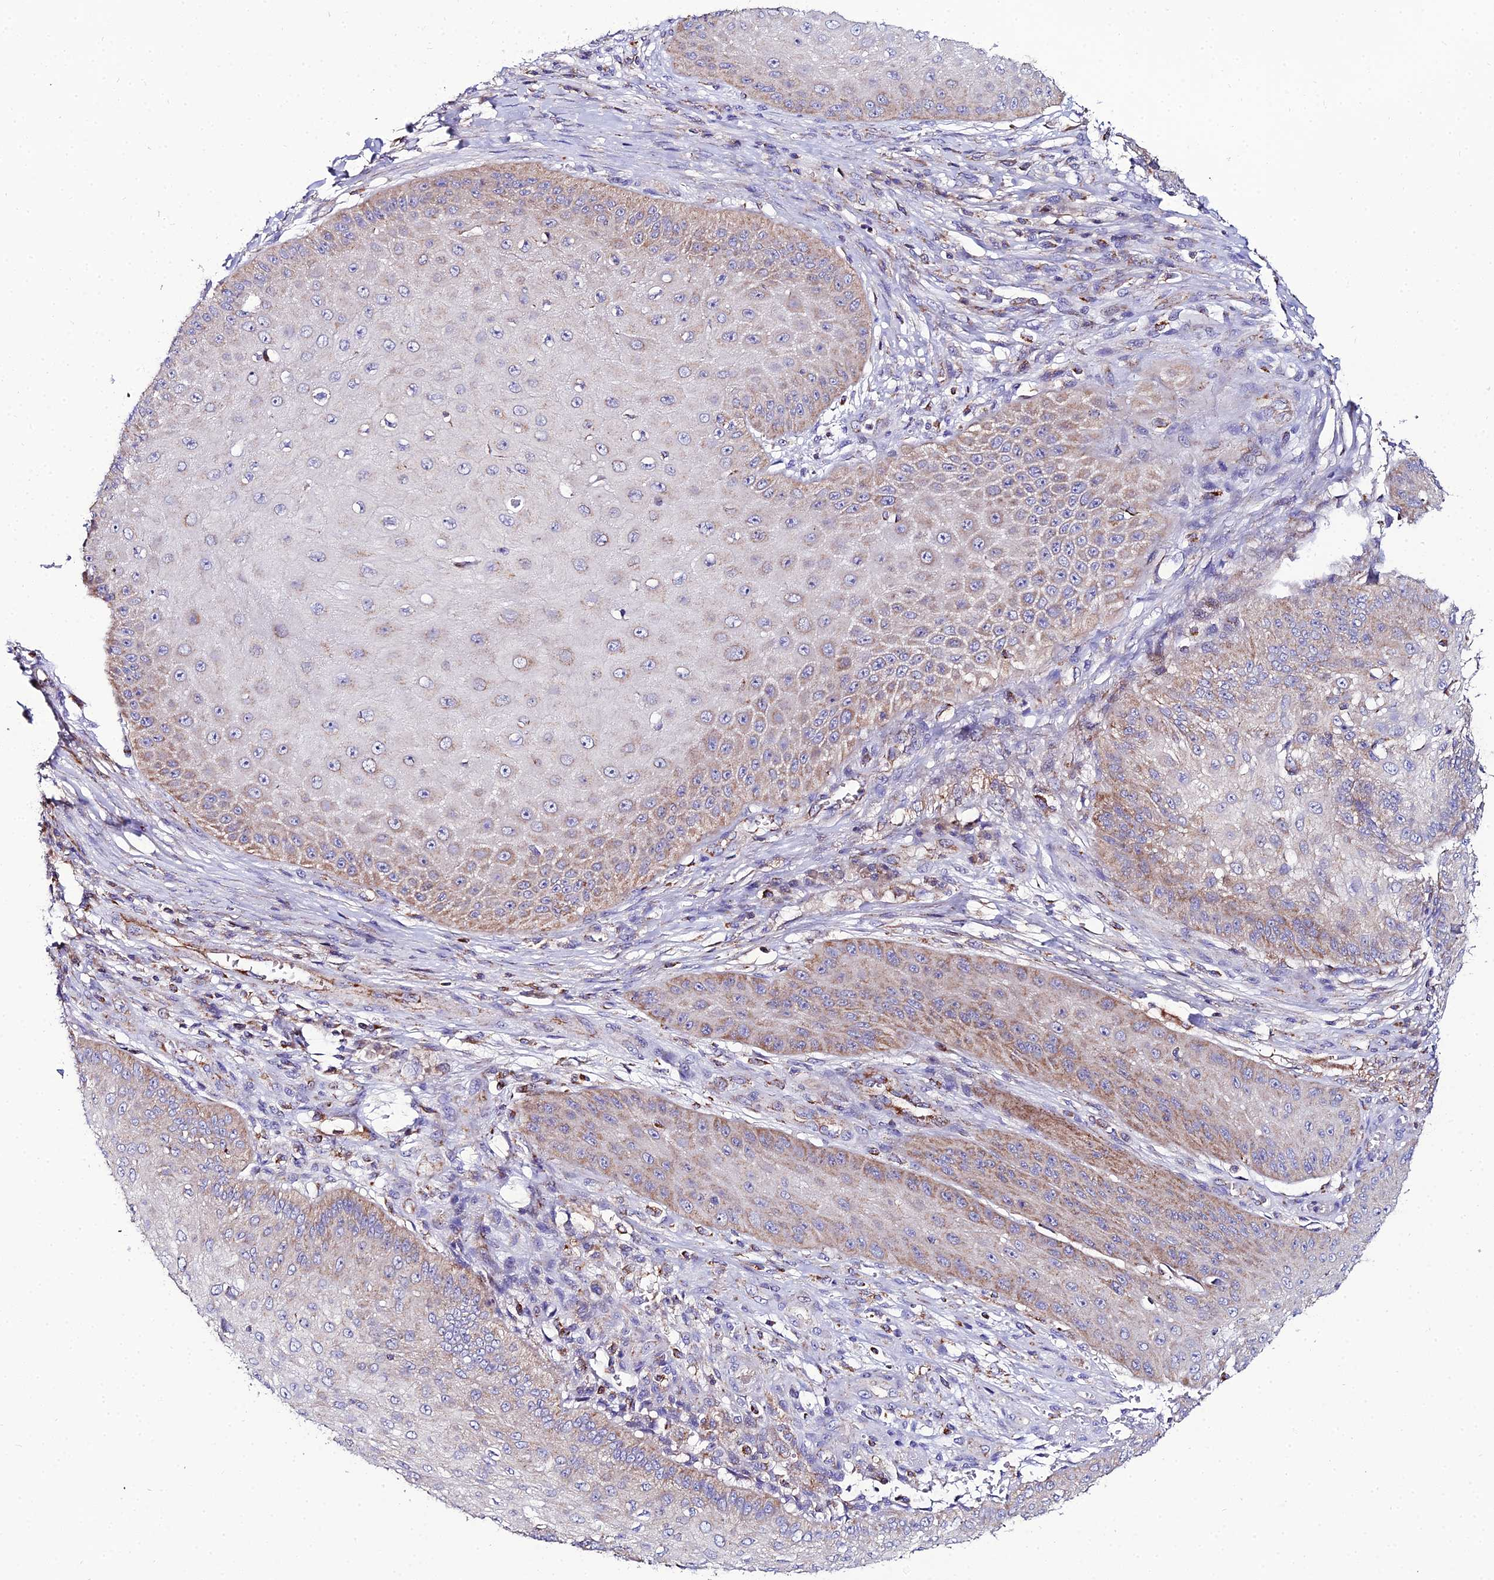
{"staining": {"intensity": "weak", "quantity": "25%-75%", "location": "cytoplasmic/membranous"}, "tissue": "skin cancer", "cell_type": "Tumor cells", "image_type": "cancer", "snomed": [{"axis": "morphology", "description": "Squamous cell carcinoma, NOS"}, {"axis": "topography", "description": "Skin"}], "caption": "DAB immunohistochemical staining of human skin squamous cell carcinoma exhibits weak cytoplasmic/membranous protein expression in about 25%-75% of tumor cells.", "gene": "NIPSNAP3A", "patient": {"sex": "male", "age": 70}}